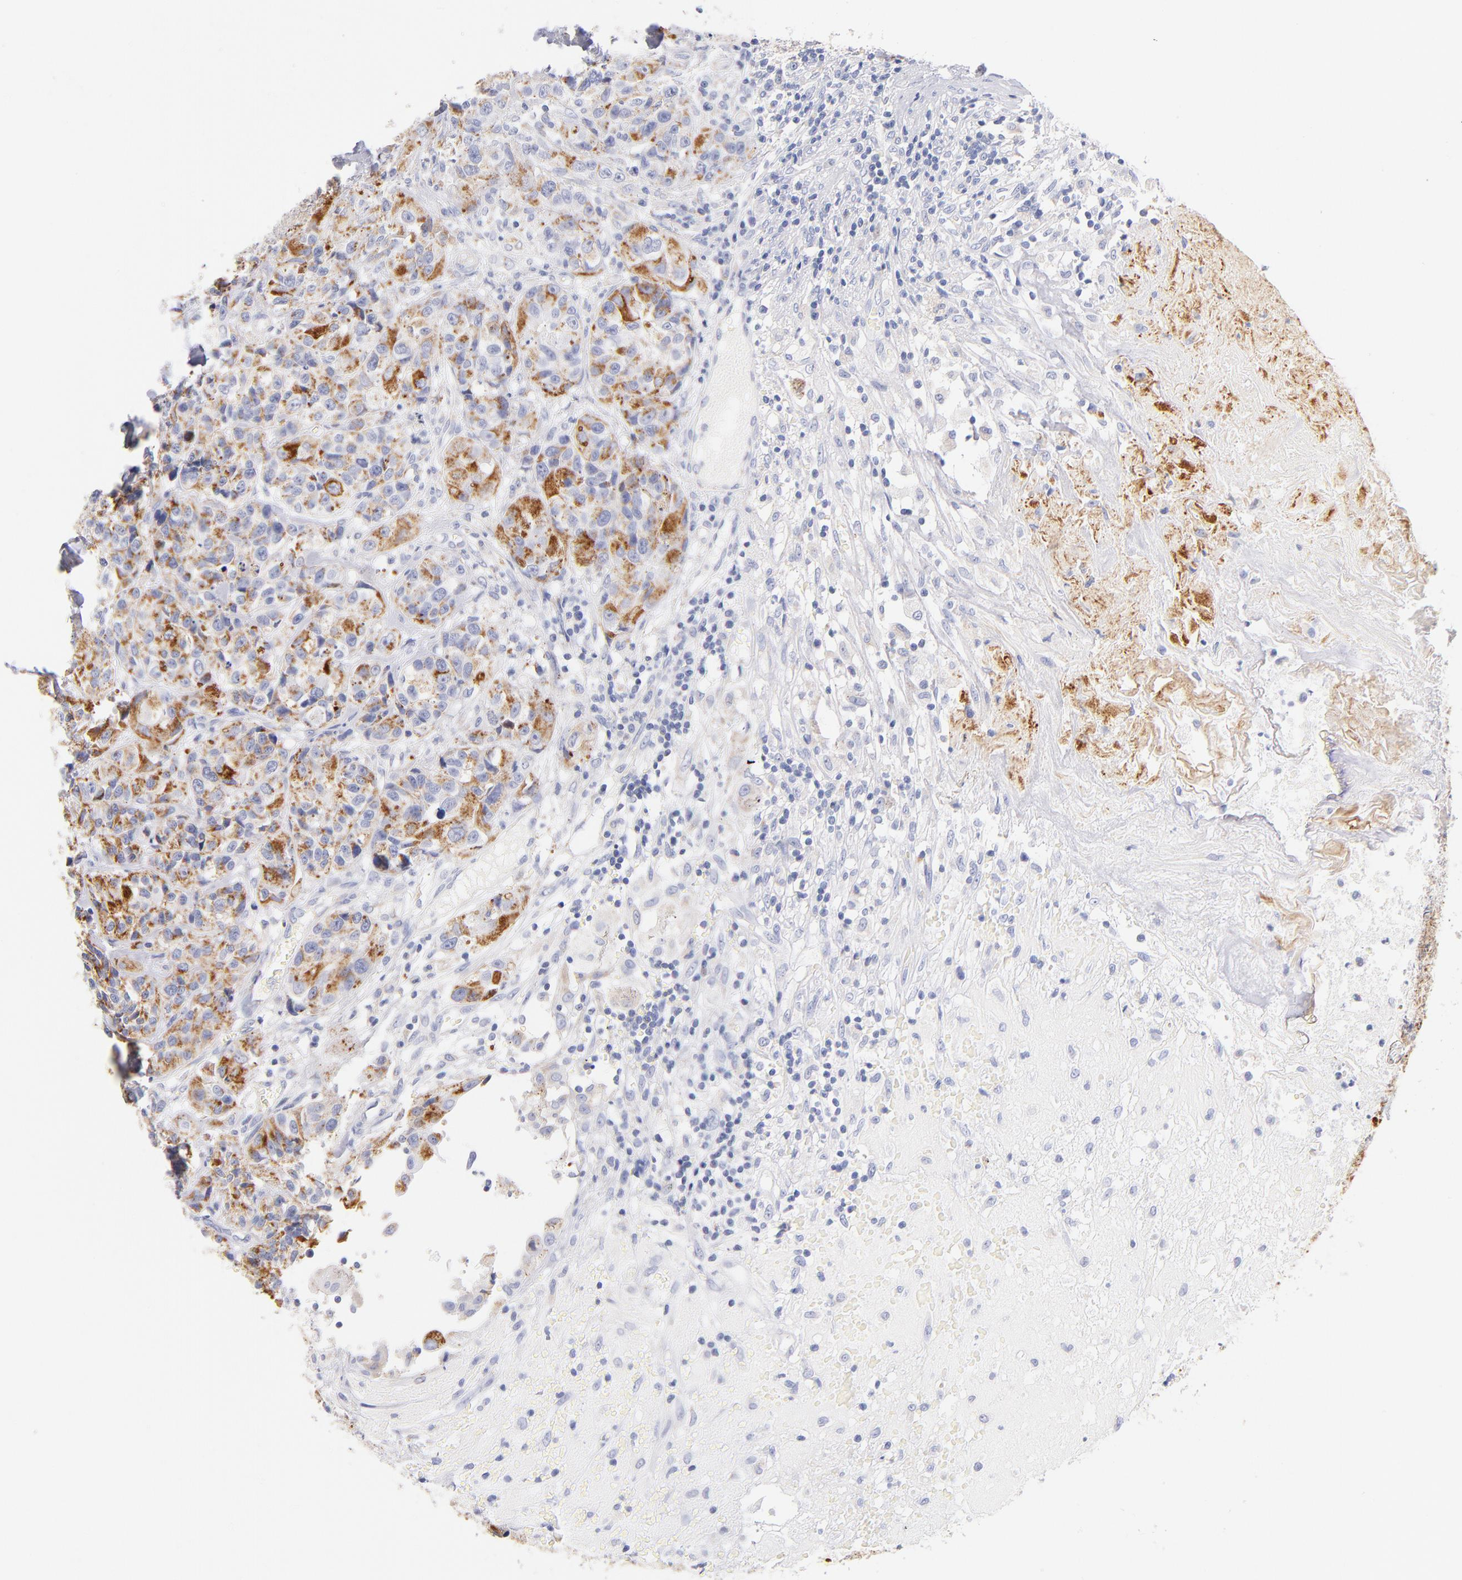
{"staining": {"intensity": "moderate", "quantity": ">75%", "location": "cytoplasmic/membranous"}, "tissue": "urothelial cancer", "cell_type": "Tumor cells", "image_type": "cancer", "snomed": [{"axis": "morphology", "description": "Urothelial carcinoma, High grade"}, {"axis": "topography", "description": "Urinary bladder"}], "caption": "Protein expression analysis of human urothelial cancer reveals moderate cytoplasmic/membranous expression in approximately >75% of tumor cells.", "gene": "AIFM1", "patient": {"sex": "female", "age": 81}}